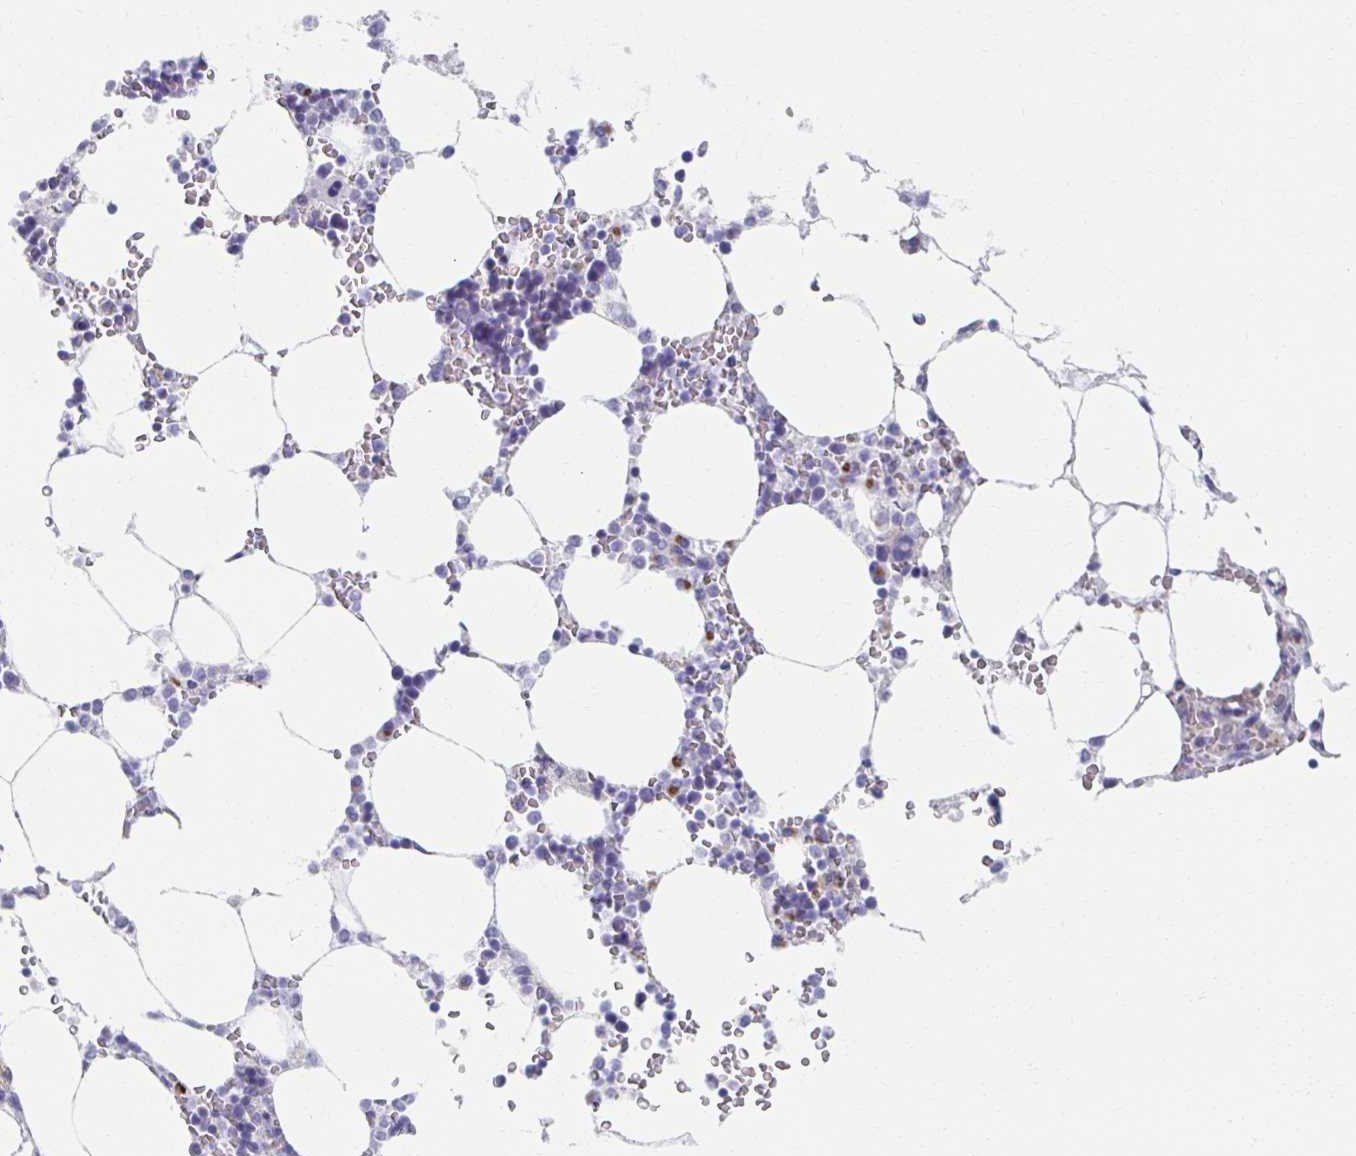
{"staining": {"intensity": "negative", "quantity": "none", "location": "none"}, "tissue": "bone marrow", "cell_type": "Hematopoietic cells", "image_type": "normal", "snomed": [{"axis": "morphology", "description": "Normal tissue, NOS"}, {"axis": "topography", "description": "Bone marrow"}], "caption": "Immunohistochemistry photomicrograph of normal bone marrow: human bone marrow stained with DAB exhibits no significant protein expression in hematopoietic cells.", "gene": "TEX44", "patient": {"sex": "male", "age": 64}}